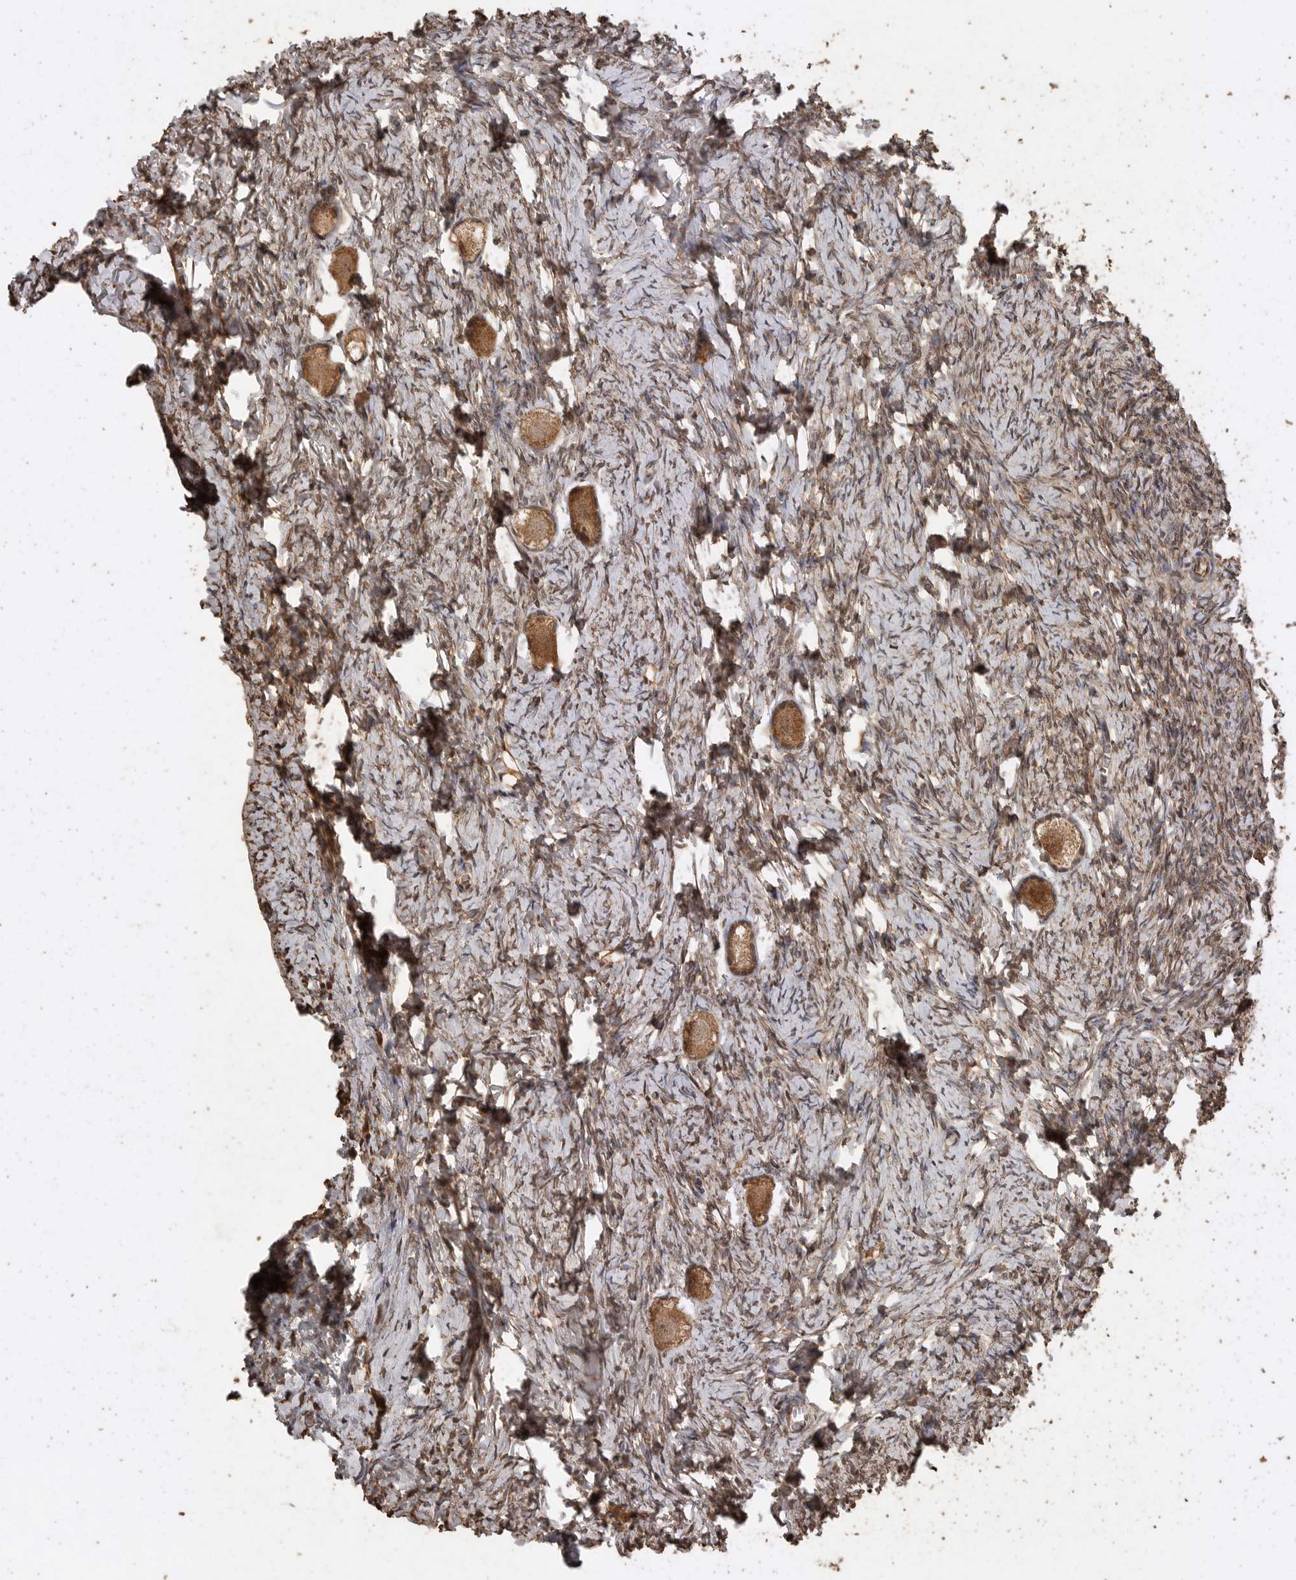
{"staining": {"intensity": "moderate", "quantity": ">75%", "location": "cytoplasmic/membranous"}, "tissue": "ovary", "cell_type": "Follicle cells", "image_type": "normal", "snomed": [{"axis": "morphology", "description": "Normal tissue, NOS"}, {"axis": "topography", "description": "Ovary"}], "caption": "Immunohistochemistry (IHC) histopathology image of unremarkable ovary stained for a protein (brown), which shows medium levels of moderate cytoplasmic/membranous staining in about >75% of follicle cells.", "gene": "PINK1", "patient": {"sex": "female", "age": 27}}